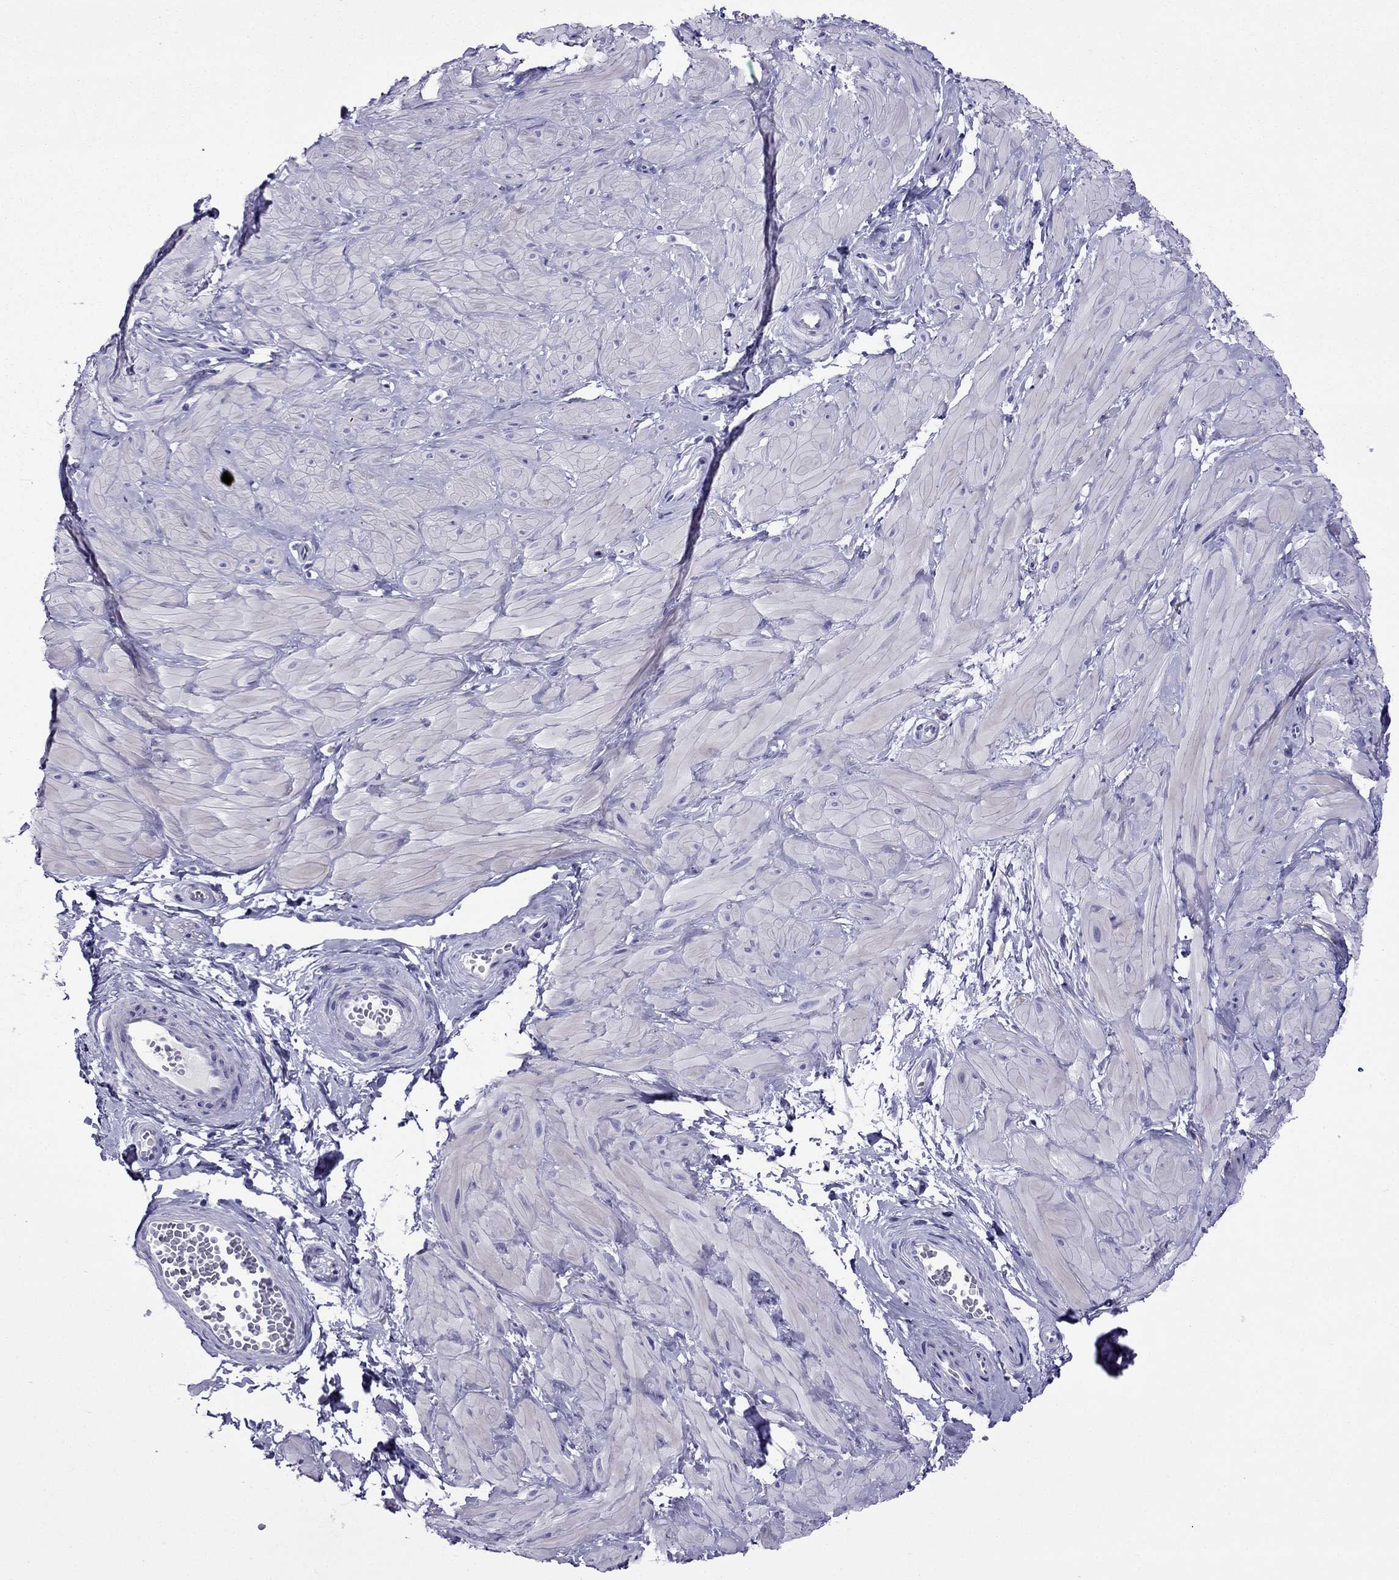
{"staining": {"intensity": "negative", "quantity": "none", "location": "none"}, "tissue": "adipose tissue", "cell_type": "Adipocytes", "image_type": "normal", "snomed": [{"axis": "morphology", "description": "Normal tissue, NOS"}, {"axis": "topography", "description": "Smooth muscle"}, {"axis": "topography", "description": "Peripheral nerve tissue"}], "caption": "Immunohistochemistry (IHC) photomicrograph of normal adipose tissue stained for a protein (brown), which shows no positivity in adipocytes.", "gene": "CRYBA1", "patient": {"sex": "male", "age": 22}}